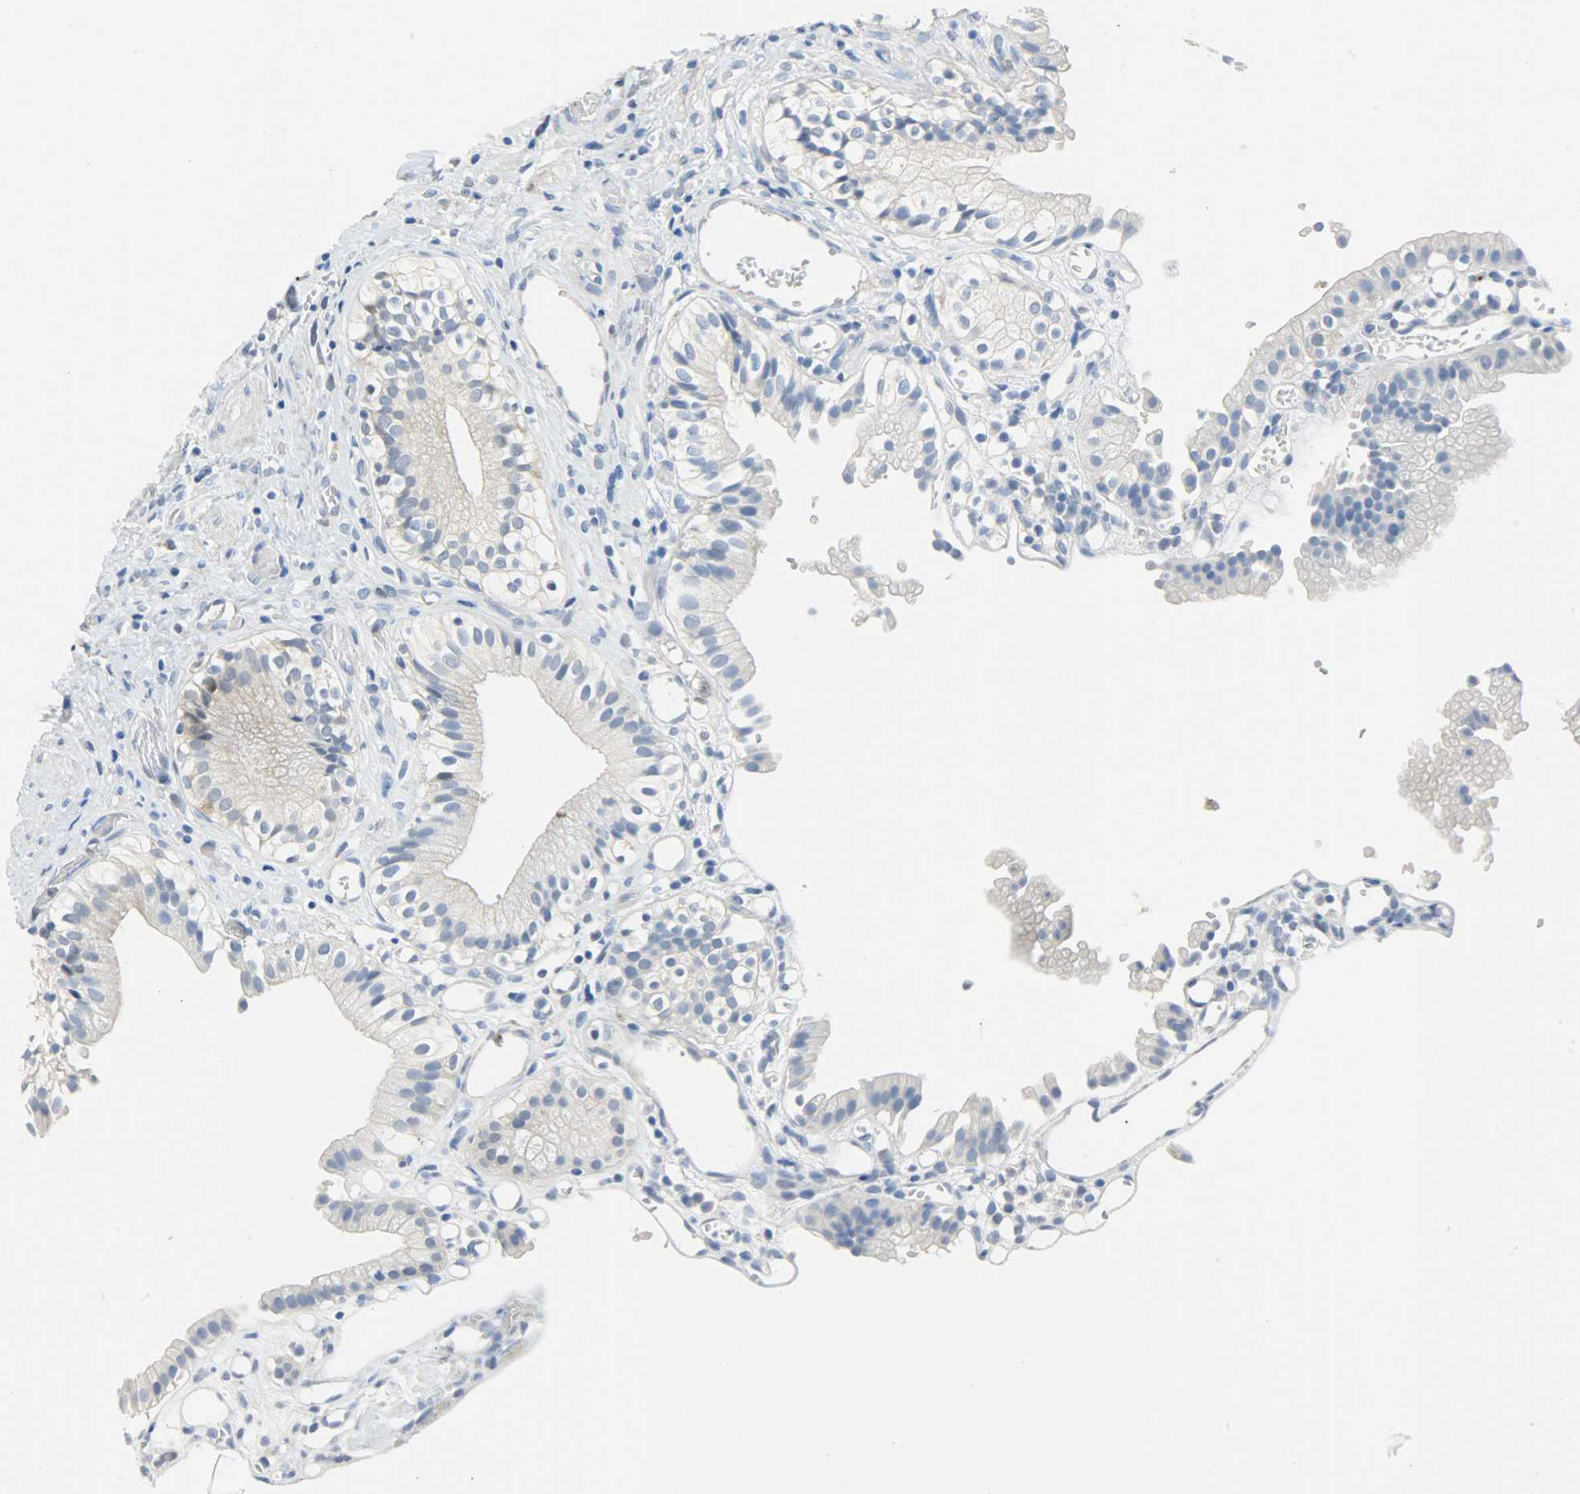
{"staining": {"intensity": "weak", "quantity": "<25%", "location": "cytoplasmic/membranous"}, "tissue": "gallbladder", "cell_type": "Glandular cells", "image_type": "normal", "snomed": [{"axis": "morphology", "description": "Normal tissue, NOS"}, {"axis": "topography", "description": "Gallbladder"}], "caption": "This is a photomicrograph of immunohistochemistry staining of benign gallbladder, which shows no positivity in glandular cells.", "gene": "EIF4EBP1", "patient": {"sex": "male", "age": 65}}